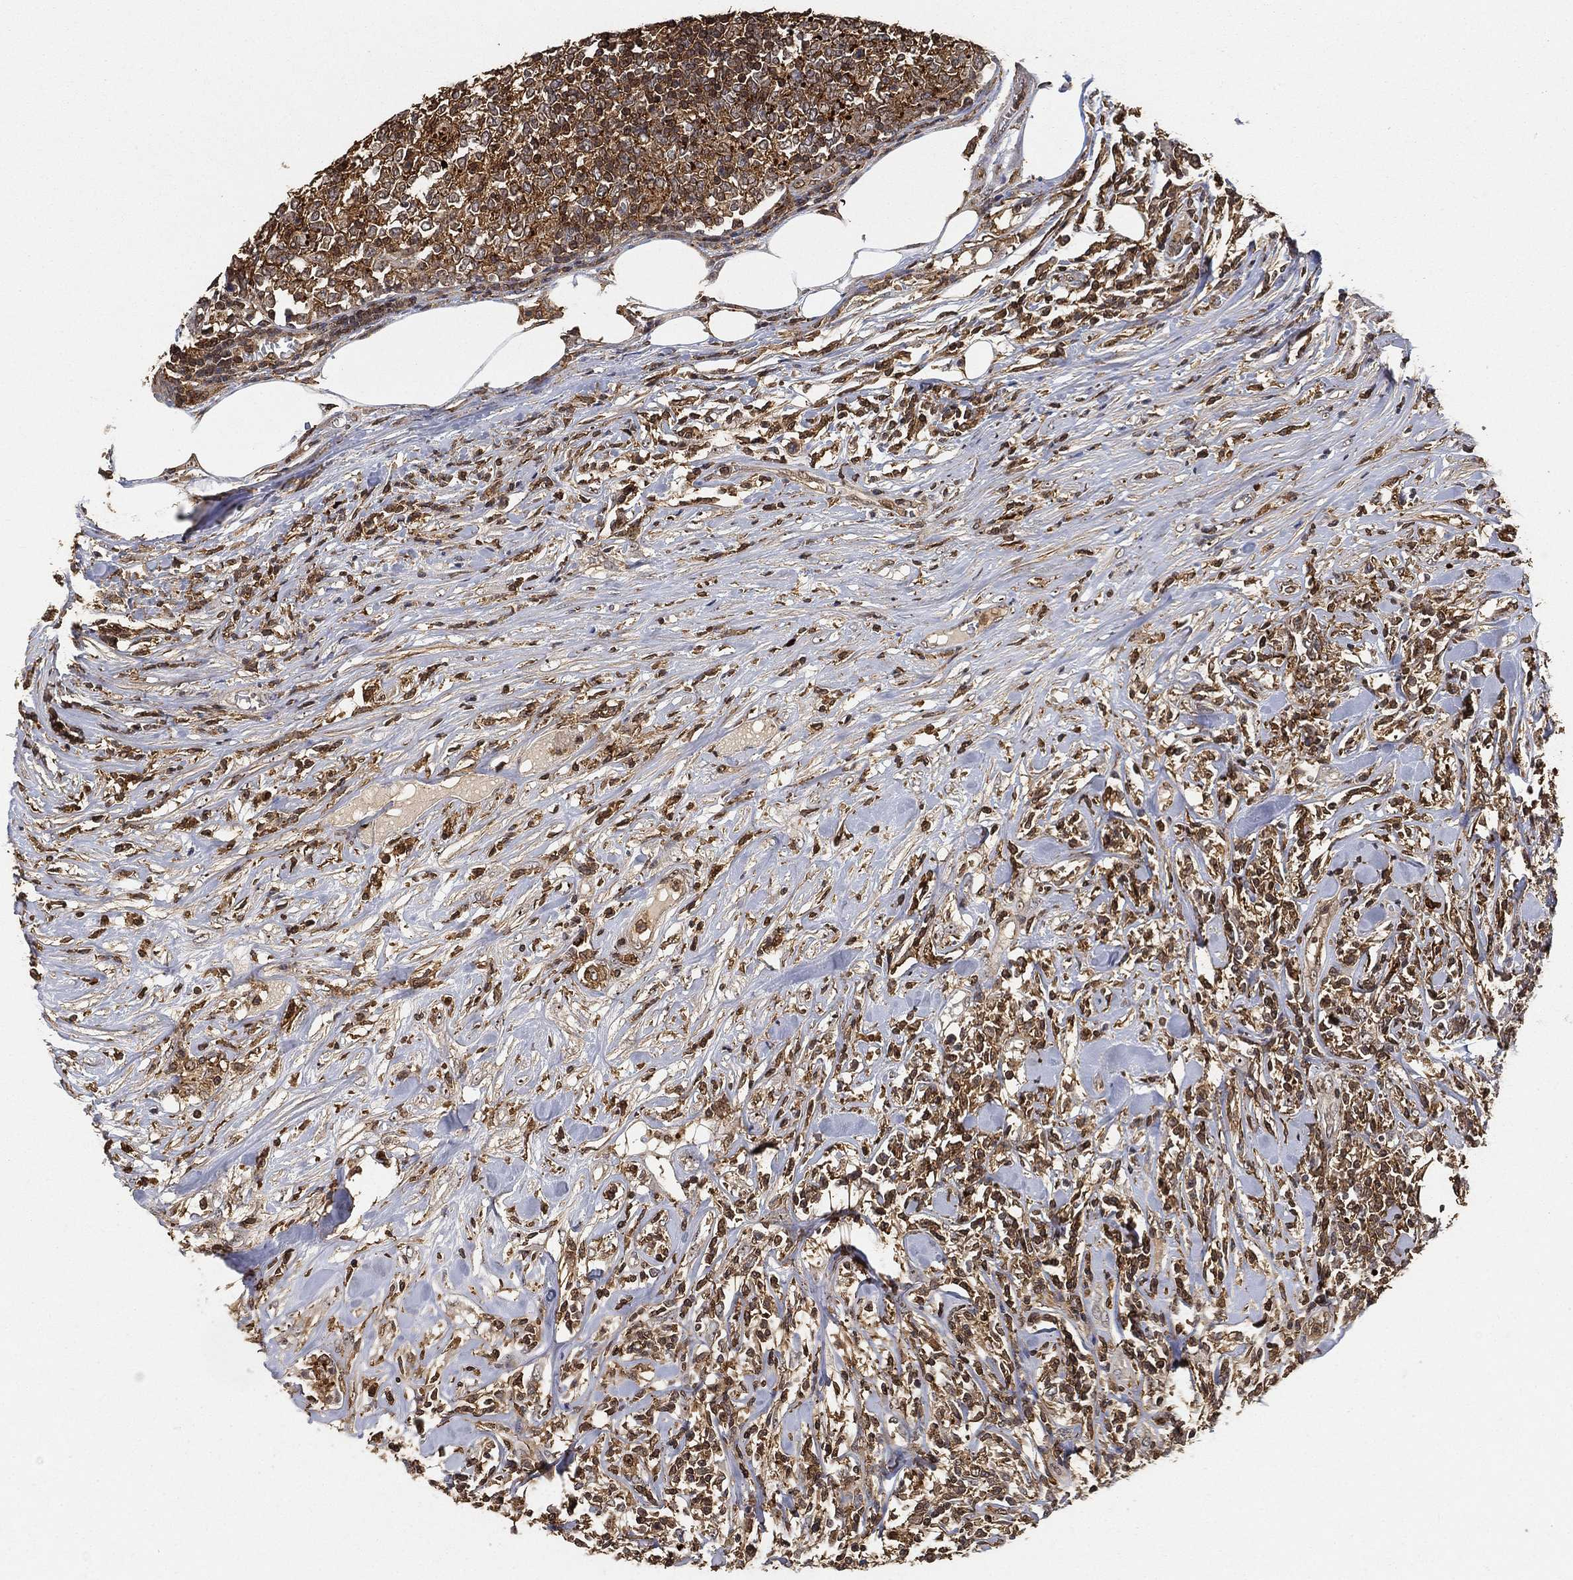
{"staining": {"intensity": "moderate", "quantity": "25%-75%", "location": "cytoplasmic/membranous,nuclear"}, "tissue": "lymphoma", "cell_type": "Tumor cells", "image_type": "cancer", "snomed": [{"axis": "morphology", "description": "Malignant lymphoma, non-Hodgkin's type, High grade"}, {"axis": "topography", "description": "Lymph node"}], "caption": "Human lymphoma stained for a protein (brown) demonstrates moderate cytoplasmic/membranous and nuclear positive staining in approximately 25%-75% of tumor cells.", "gene": "CRYL1", "patient": {"sex": "female", "age": 84}}